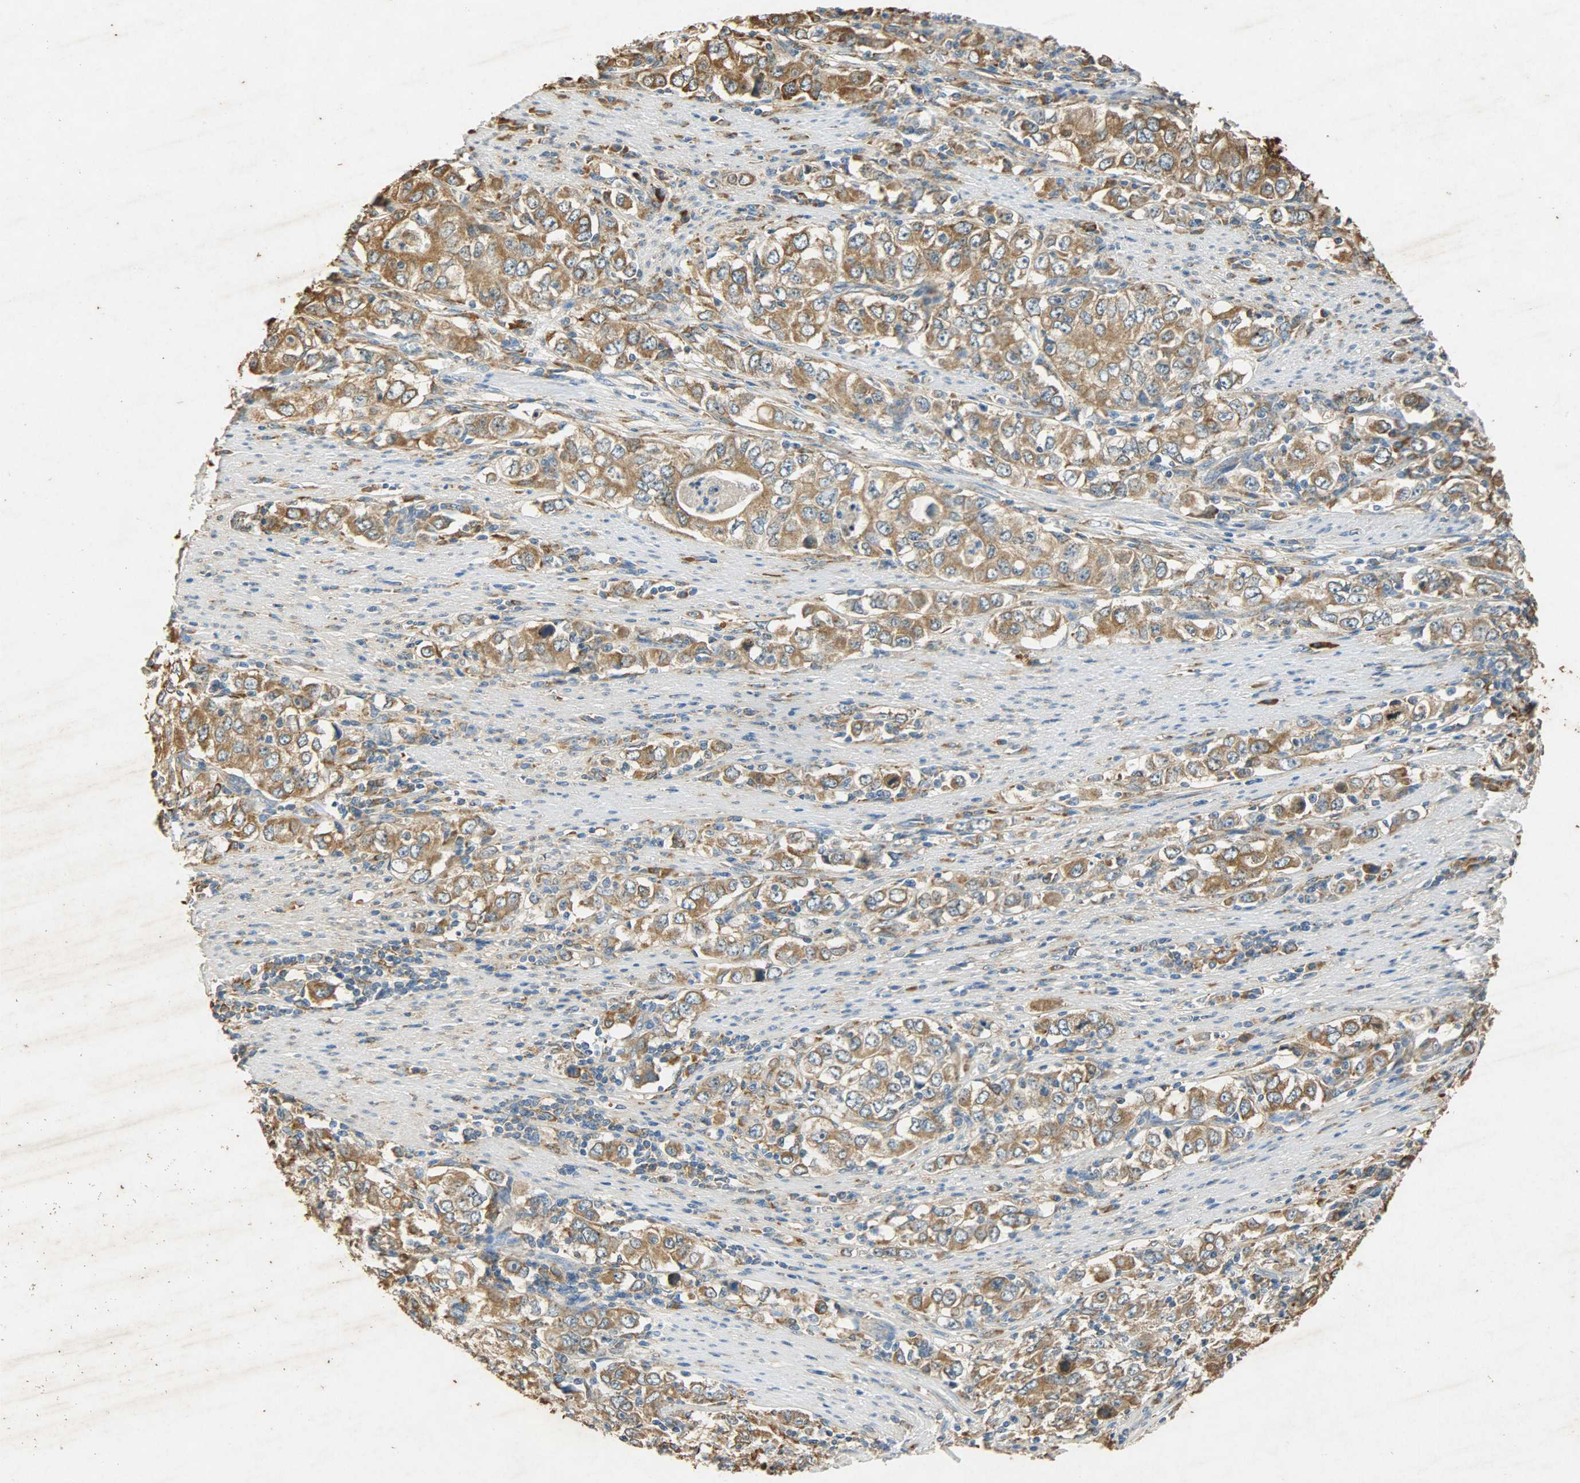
{"staining": {"intensity": "moderate", "quantity": ">75%", "location": "cytoplasmic/membranous"}, "tissue": "stomach cancer", "cell_type": "Tumor cells", "image_type": "cancer", "snomed": [{"axis": "morphology", "description": "Adenocarcinoma, NOS"}, {"axis": "topography", "description": "Stomach, lower"}], "caption": "This is a histology image of immunohistochemistry (IHC) staining of stomach cancer (adenocarcinoma), which shows moderate staining in the cytoplasmic/membranous of tumor cells.", "gene": "HSPA5", "patient": {"sex": "female", "age": 72}}